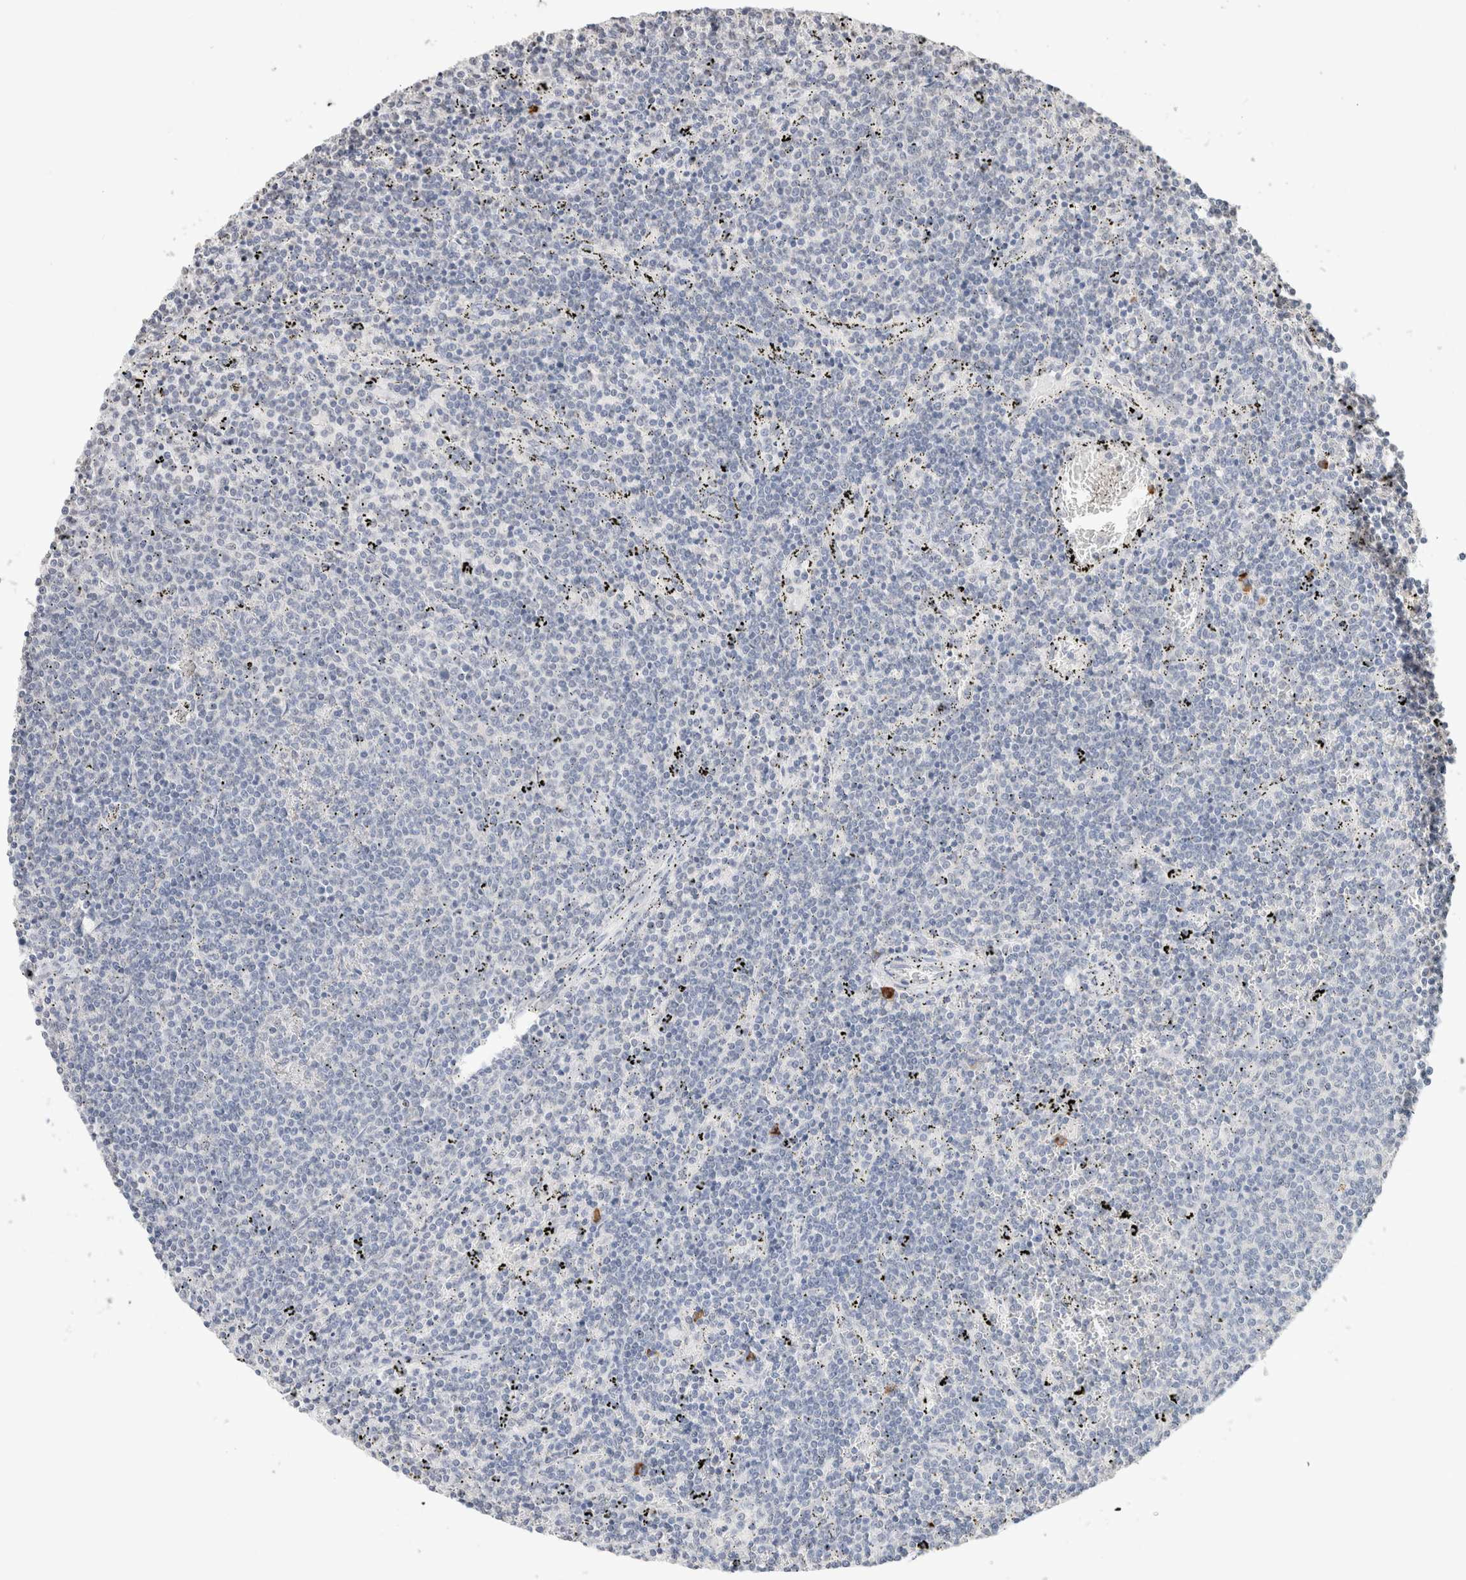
{"staining": {"intensity": "negative", "quantity": "none", "location": "none"}, "tissue": "lymphoma", "cell_type": "Tumor cells", "image_type": "cancer", "snomed": [{"axis": "morphology", "description": "Malignant lymphoma, non-Hodgkin's type, Low grade"}, {"axis": "topography", "description": "Spleen"}], "caption": "There is no significant positivity in tumor cells of lymphoma.", "gene": "CD80", "patient": {"sex": "female", "age": 50}}